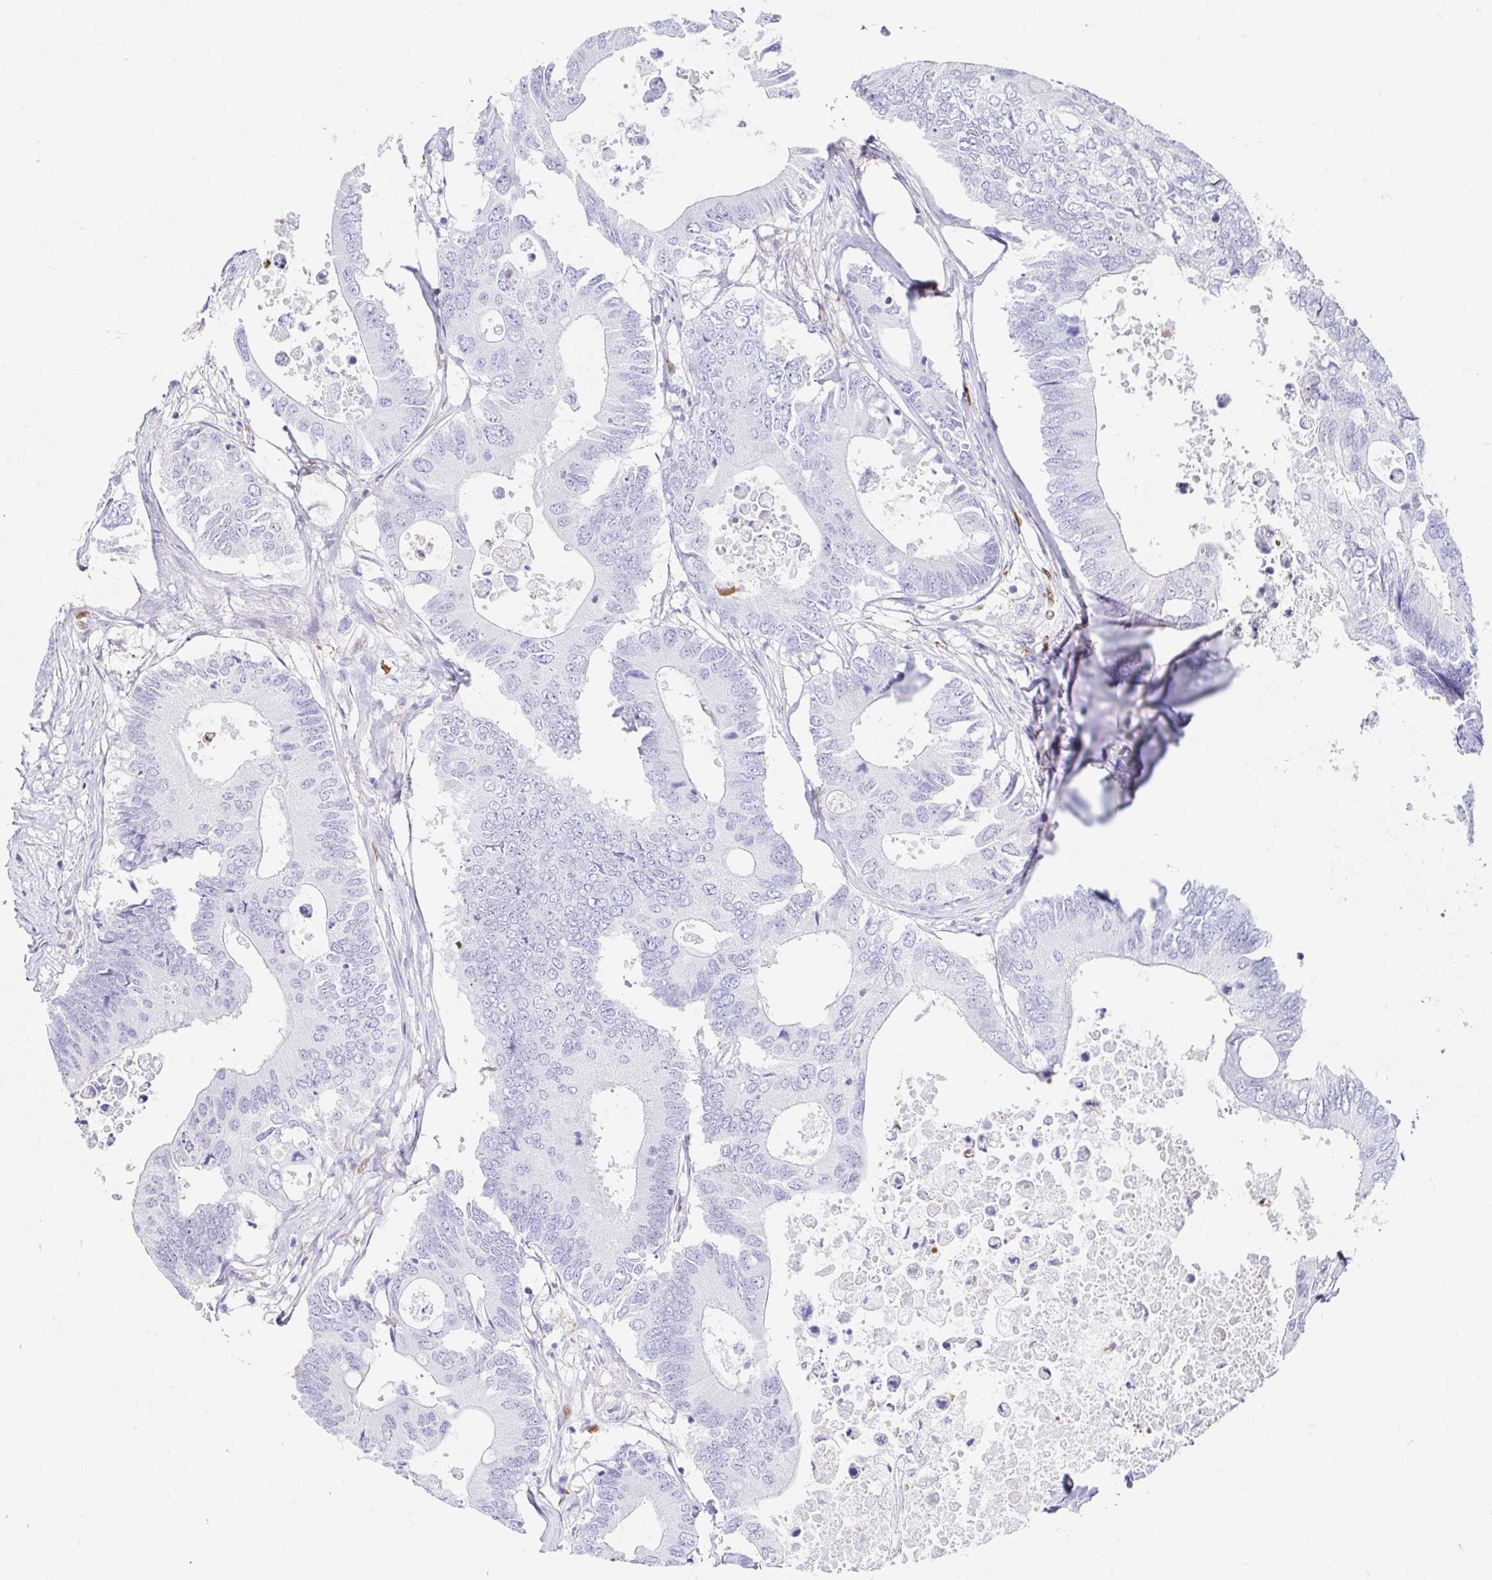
{"staining": {"intensity": "negative", "quantity": "none", "location": "none"}, "tissue": "colorectal cancer", "cell_type": "Tumor cells", "image_type": "cancer", "snomed": [{"axis": "morphology", "description": "Adenocarcinoma, NOS"}, {"axis": "topography", "description": "Colon"}], "caption": "An immunohistochemistry (IHC) image of colorectal cancer is shown. There is no staining in tumor cells of colorectal cancer.", "gene": "HINFP", "patient": {"sex": "male", "age": 71}}